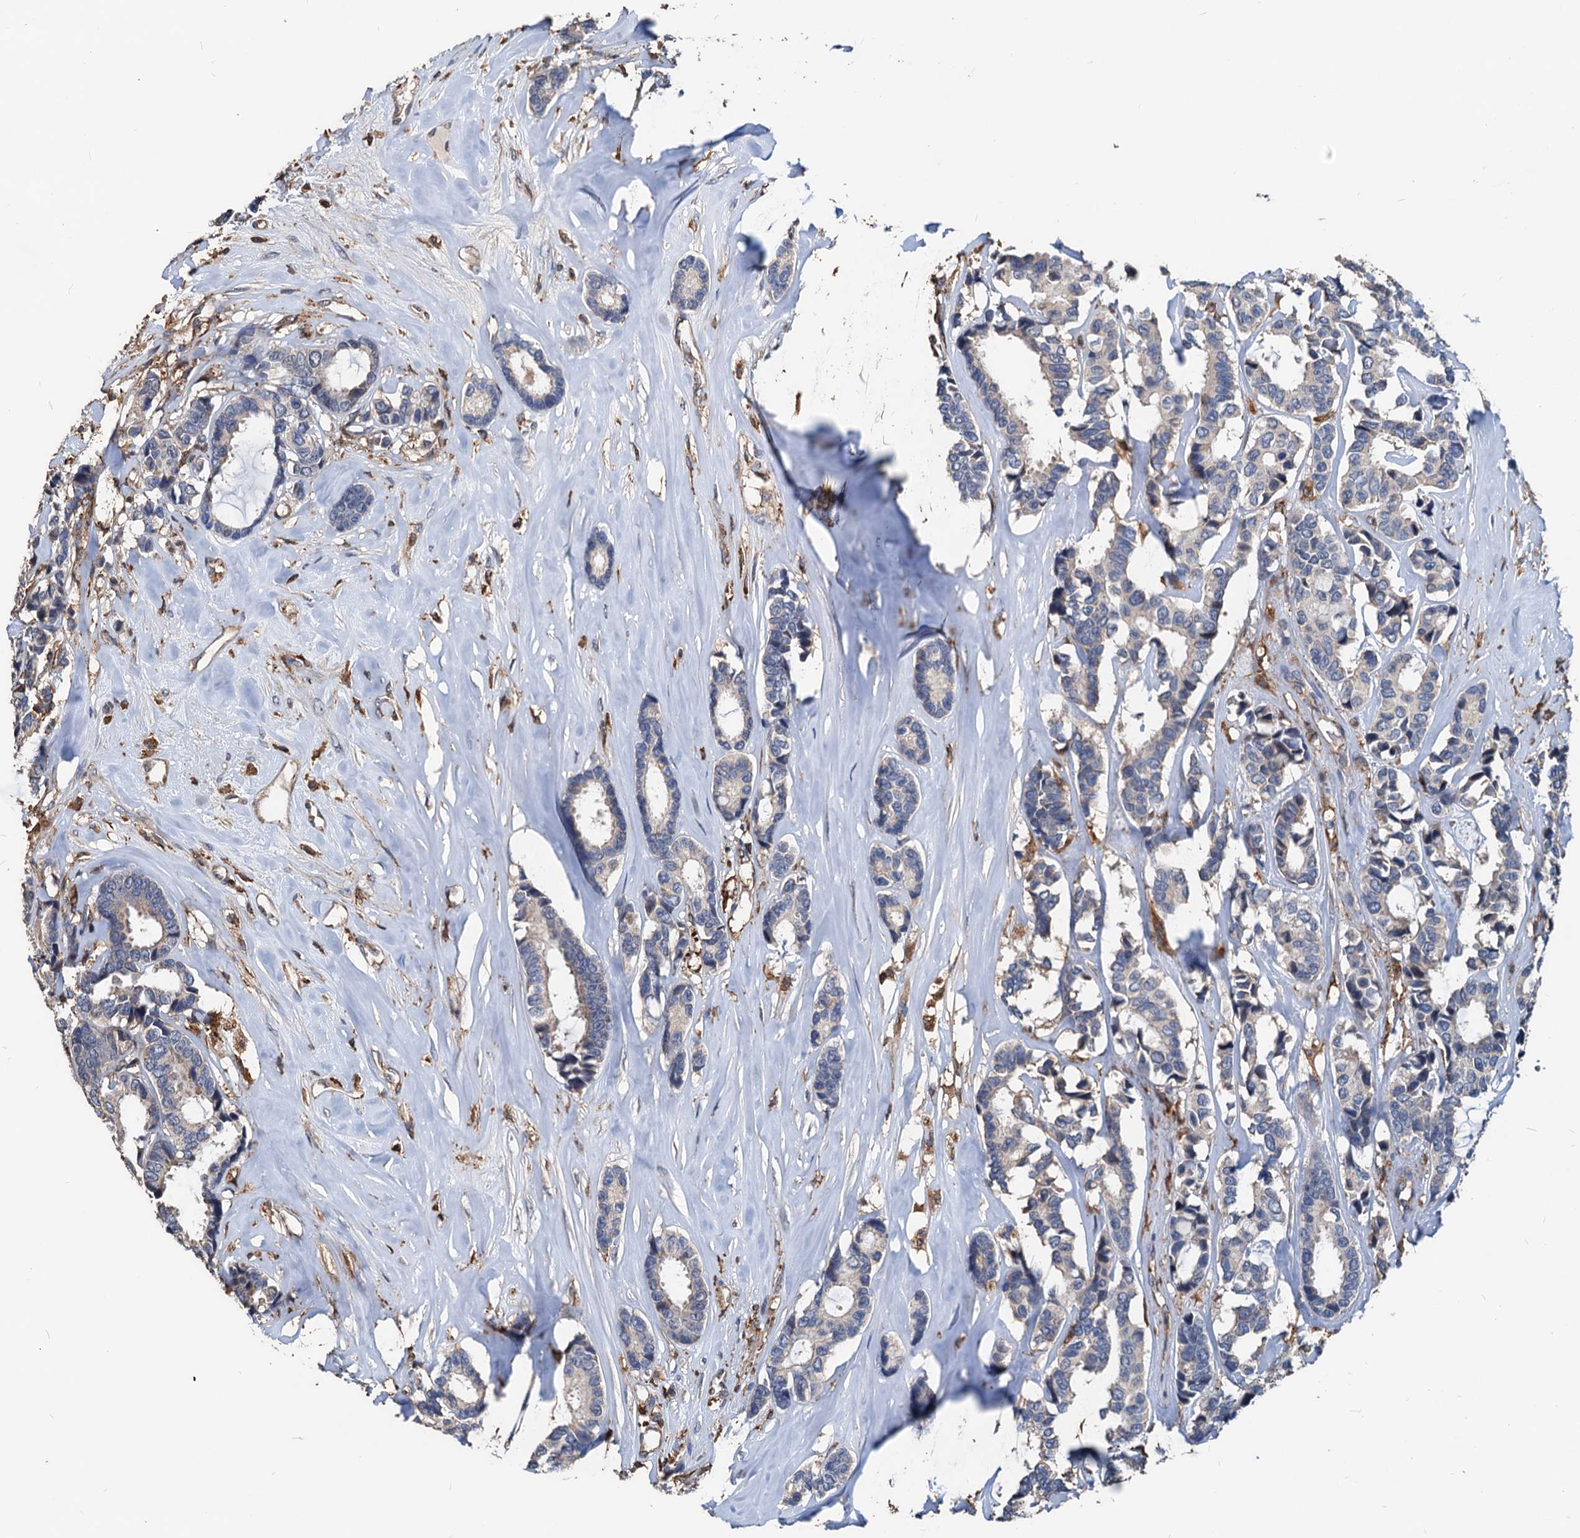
{"staining": {"intensity": "negative", "quantity": "none", "location": "none"}, "tissue": "breast cancer", "cell_type": "Tumor cells", "image_type": "cancer", "snomed": [{"axis": "morphology", "description": "Duct carcinoma"}, {"axis": "topography", "description": "Breast"}], "caption": "The micrograph shows no staining of tumor cells in breast infiltrating ductal carcinoma.", "gene": "LCP2", "patient": {"sex": "female", "age": 87}}